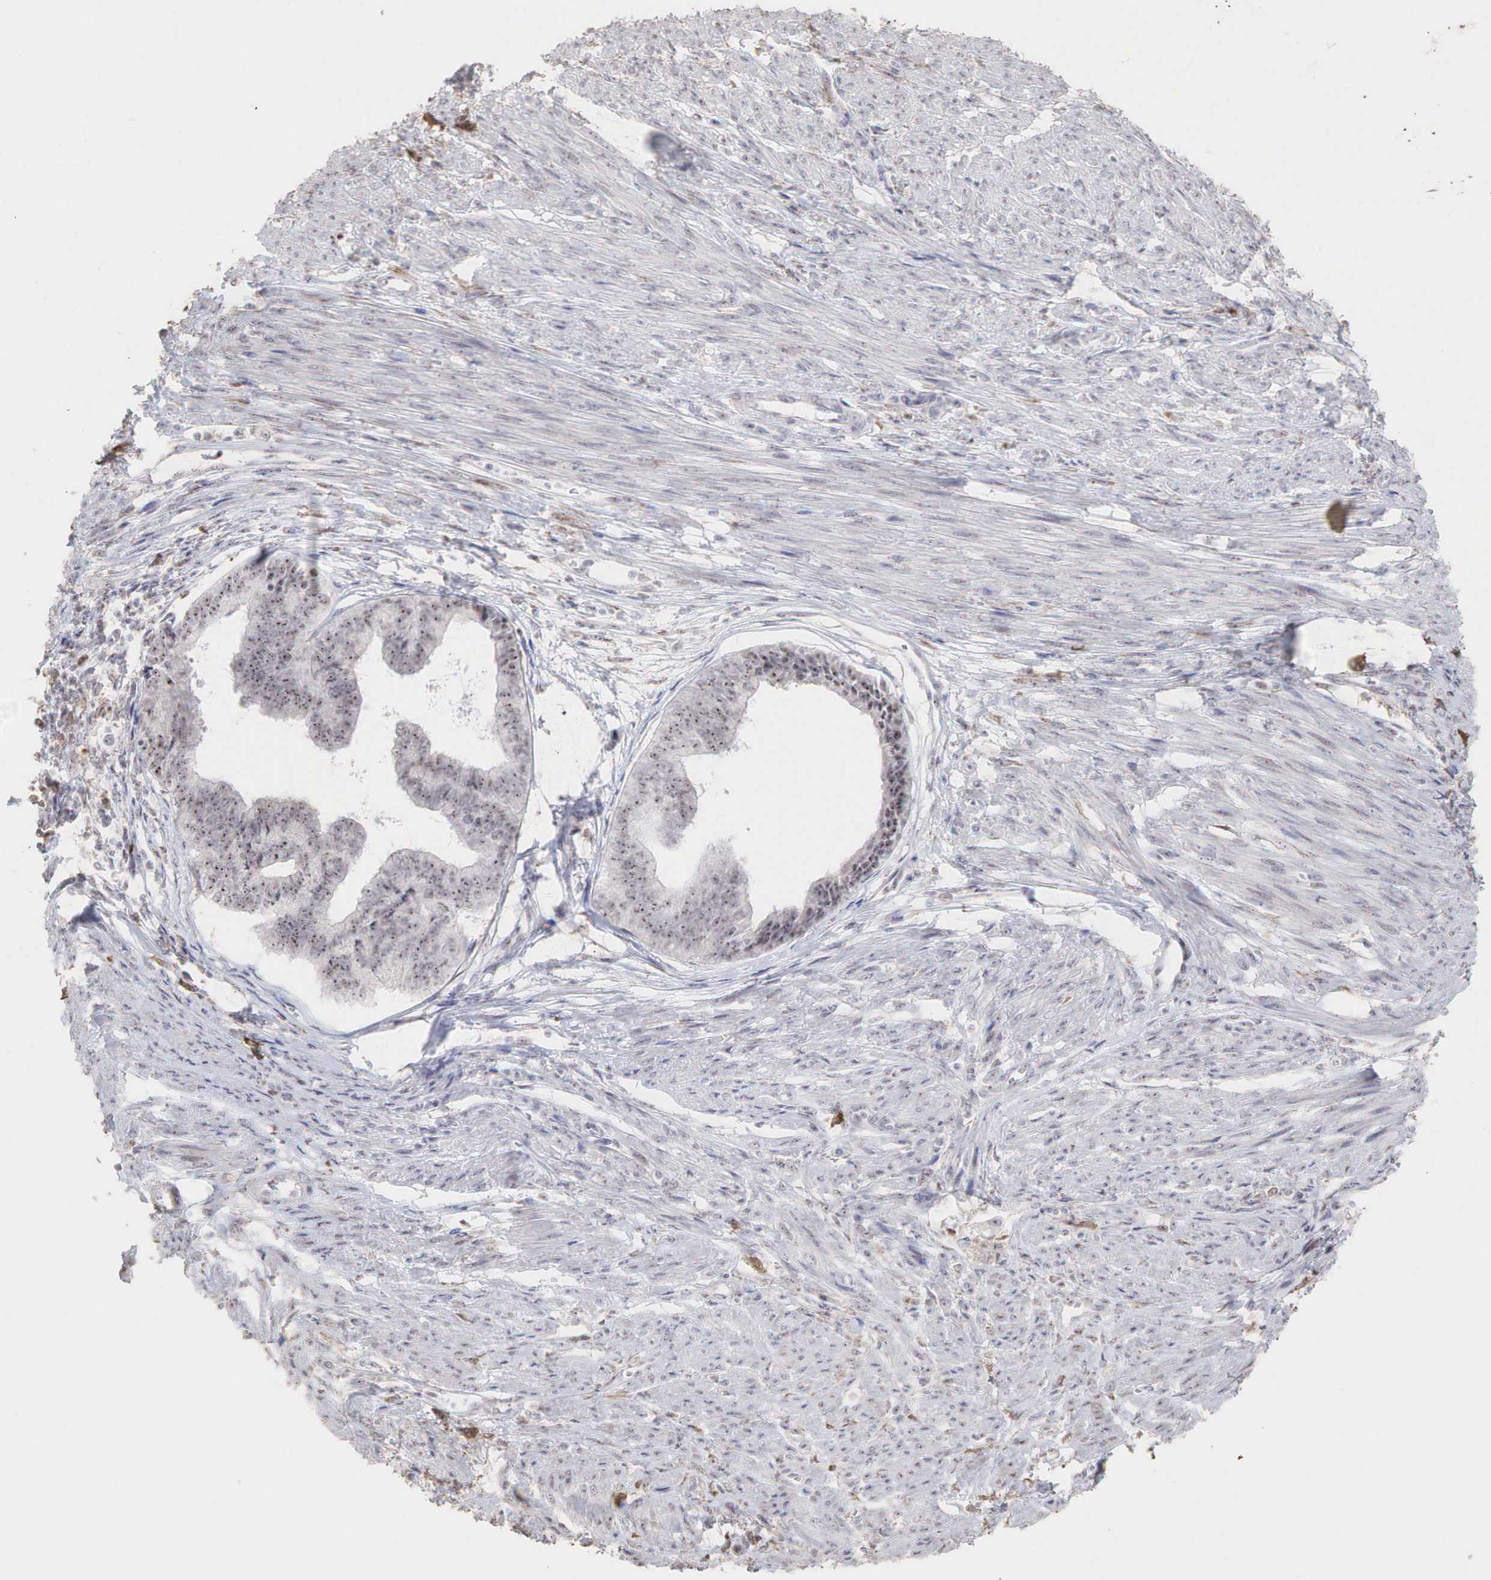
{"staining": {"intensity": "moderate", "quantity": ">75%", "location": "cytoplasmic/membranous,nuclear"}, "tissue": "endometrial cancer", "cell_type": "Tumor cells", "image_type": "cancer", "snomed": [{"axis": "morphology", "description": "Adenocarcinoma, NOS"}, {"axis": "topography", "description": "Endometrium"}], "caption": "Protein expression analysis of human adenocarcinoma (endometrial) reveals moderate cytoplasmic/membranous and nuclear staining in about >75% of tumor cells.", "gene": "DKC1", "patient": {"sex": "female", "age": 75}}